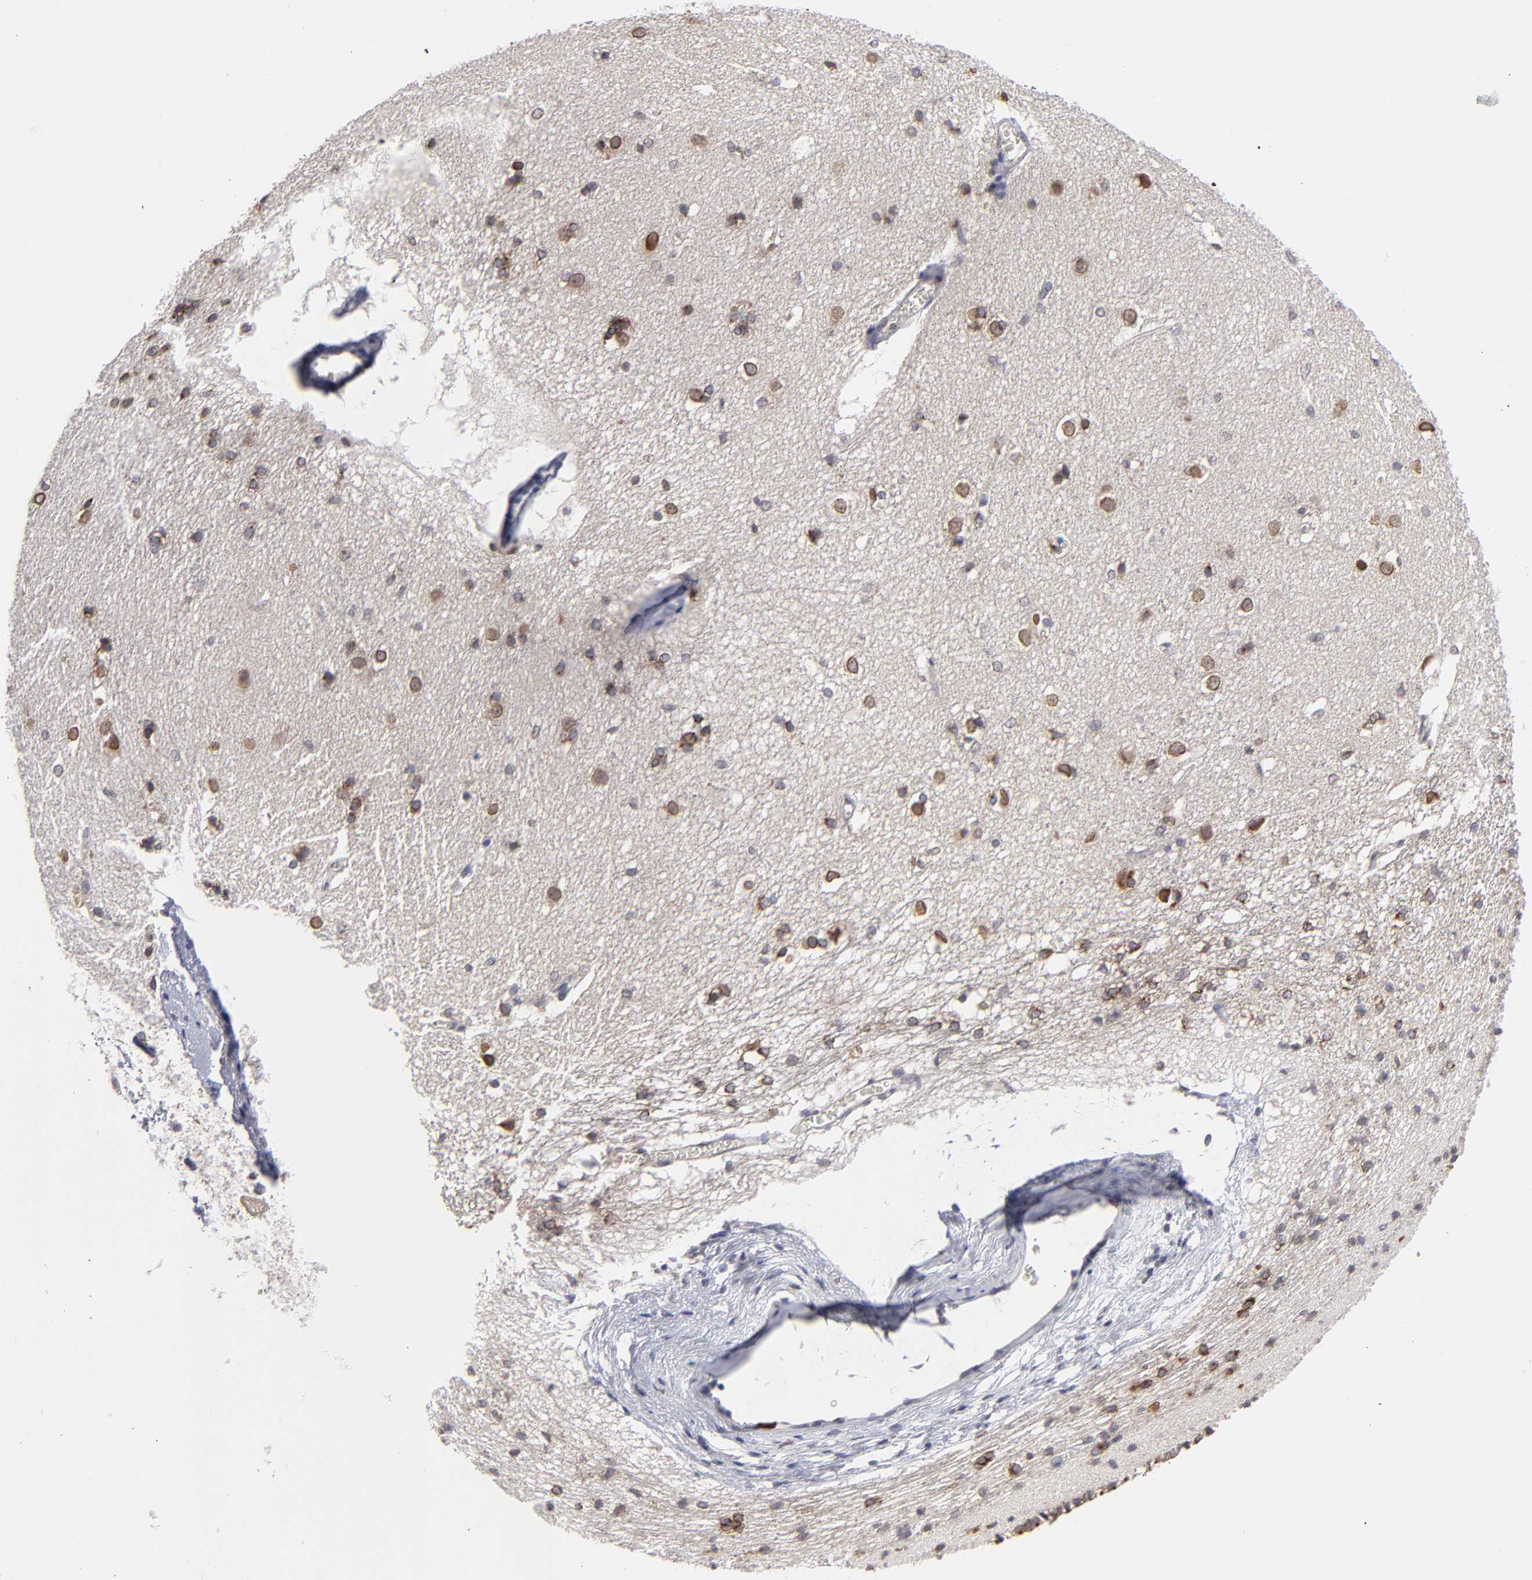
{"staining": {"intensity": "moderate", "quantity": "25%-75%", "location": "cytoplasmic/membranous,nuclear"}, "tissue": "caudate", "cell_type": "Glial cells", "image_type": "normal", "snomed": [{"axis": "morphology", "description": "Normal tissue, NOS"}, {"axis": "topography", "description": "Lateral ventricle wall"}], "caption": "Human caudate stained with a brown dye exhibits moderate cytoplasmic/membranous,nuclear positive expression in about 25%-75% of glial cells.", "gene": "CEP97", "patient": {"sex": "female", "age": 19}}